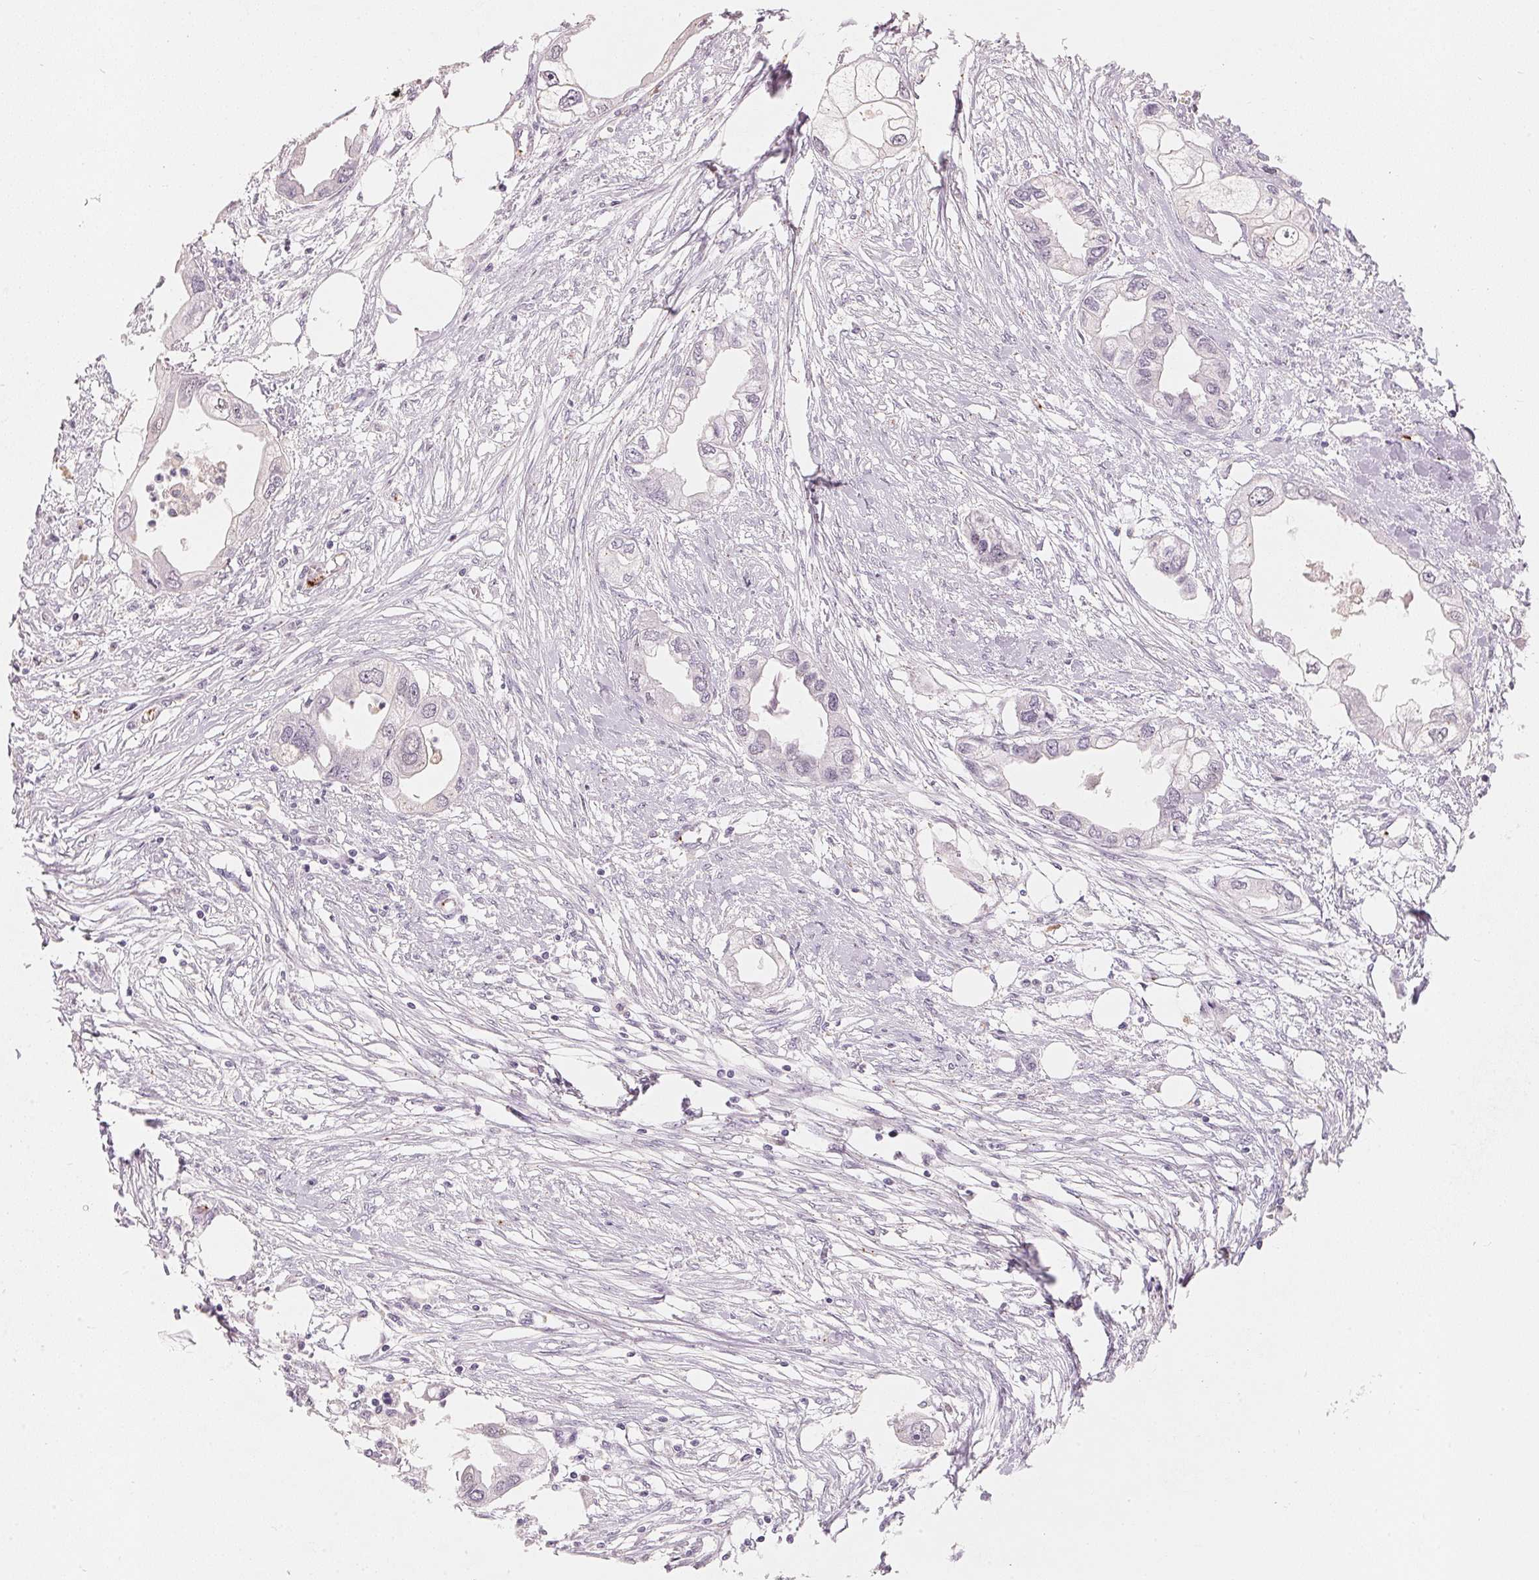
{"staining": {"intensity": "negative", "quantity": "none", "location": "none"}, "tissue": "endometrial cancer", "cell_type": "Tumor cells", "image_type": "cancer", "snomed": [{"axis": "morphology", "description": "Adenocarcinoma, NOS"}, {"axis": "morphology", "description": "Adenocarcinoma, metastatic, NOS"}, {"axis": "topography", "description": "Adipose tissue"}, {"axis": "topography", "description": "Endometrium"}], "caption": "A histopathology image of human endometrial cancer is negative for staining in tumor cells.", "gene": "ARHGAP22", "patient": {"sex": "female", "age": 67}}